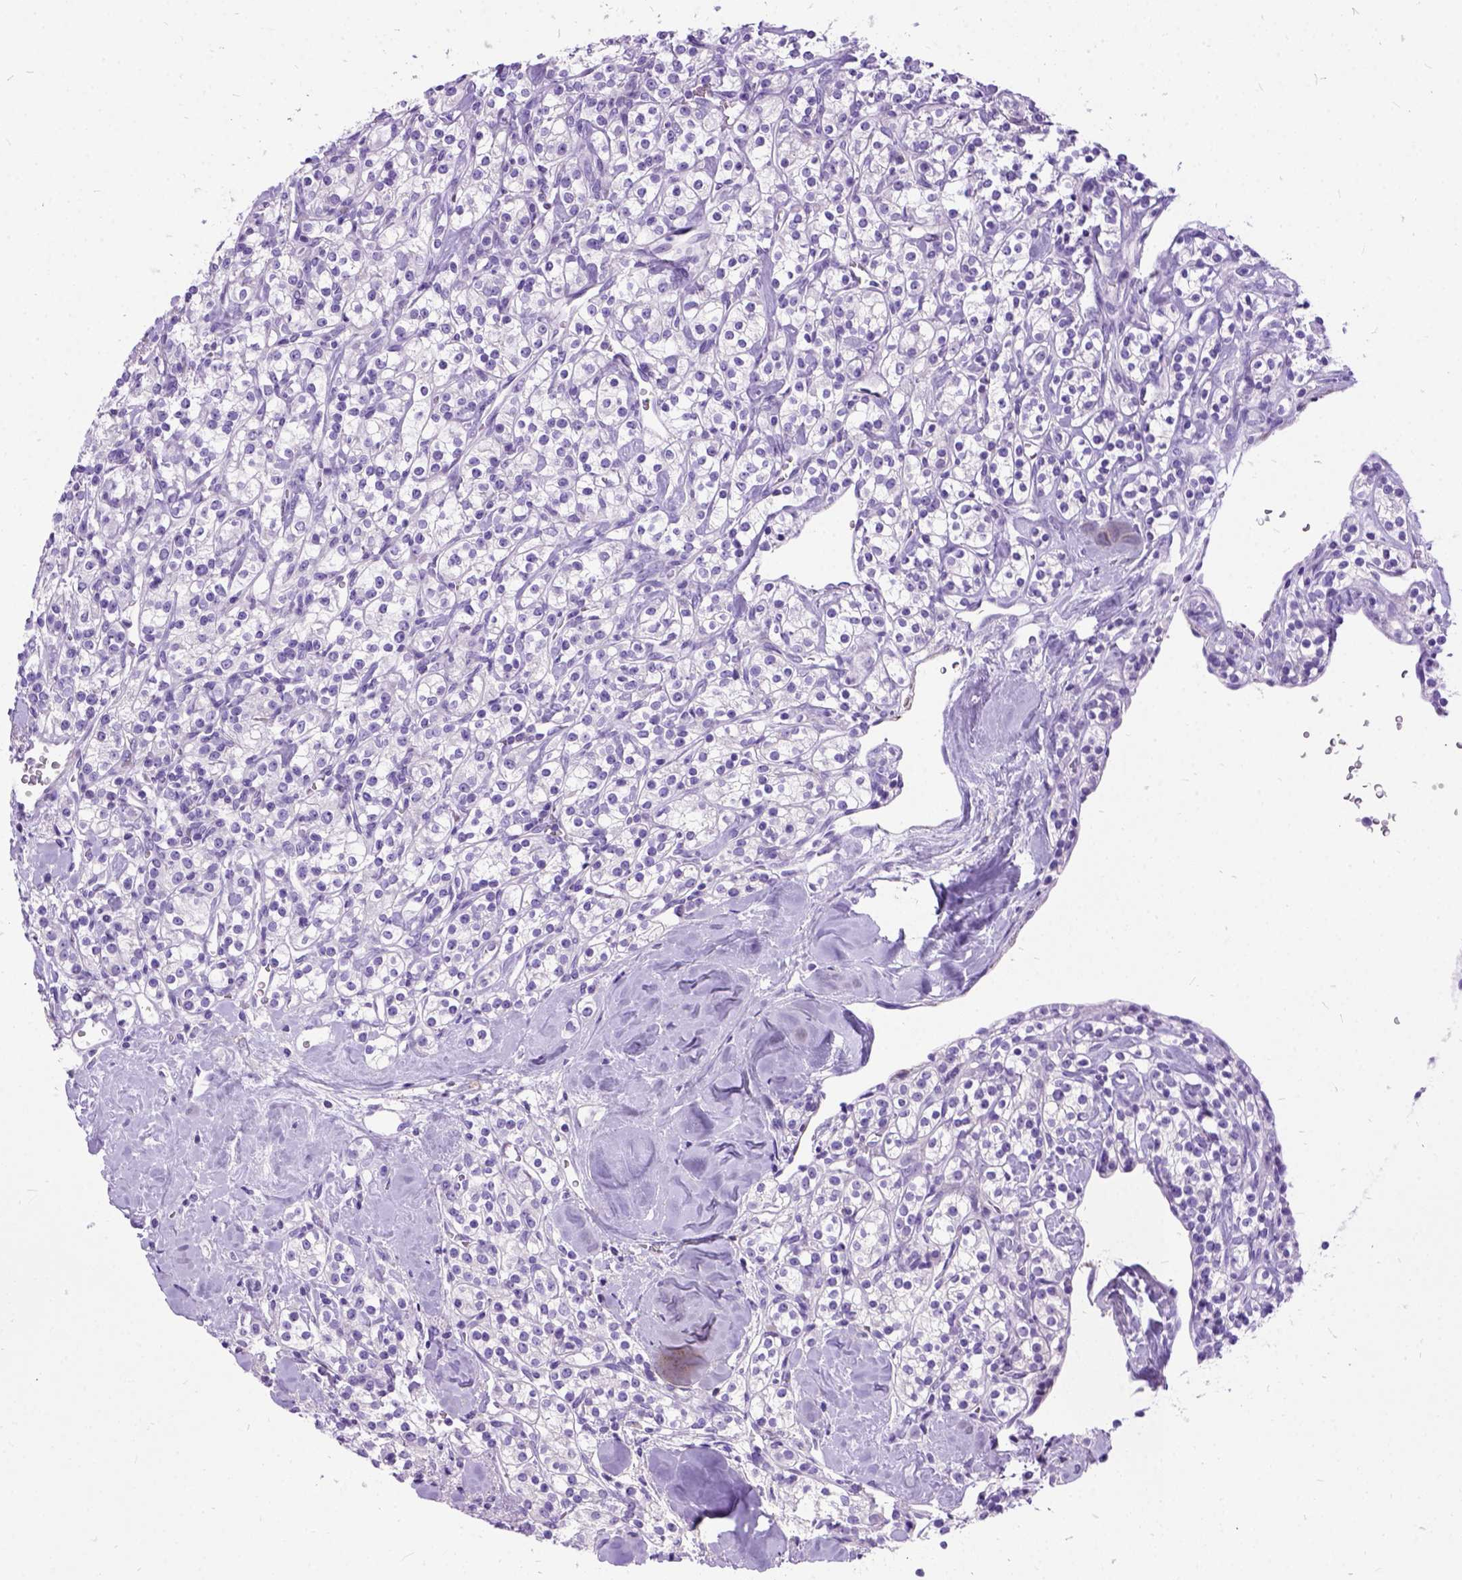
{"staining": {"intensity": "negative", "quantity": "none", "location": "none"}, "tissue": "renal cancer", "cell_type": "Tumor cells", "image_type": "cancer", "snomed": [{"axis": "morphology", "description": "Adenocarcinoma, NOS"}, {"axis": "topography", "description": "Kidney"}], "caption": "The immunohistochemistry micrograph has no significant expression in tumor cells of renal adenocarcinoma tissue.", "gene": "PRG2", "patient": {"sex": "male", "age": 77}}